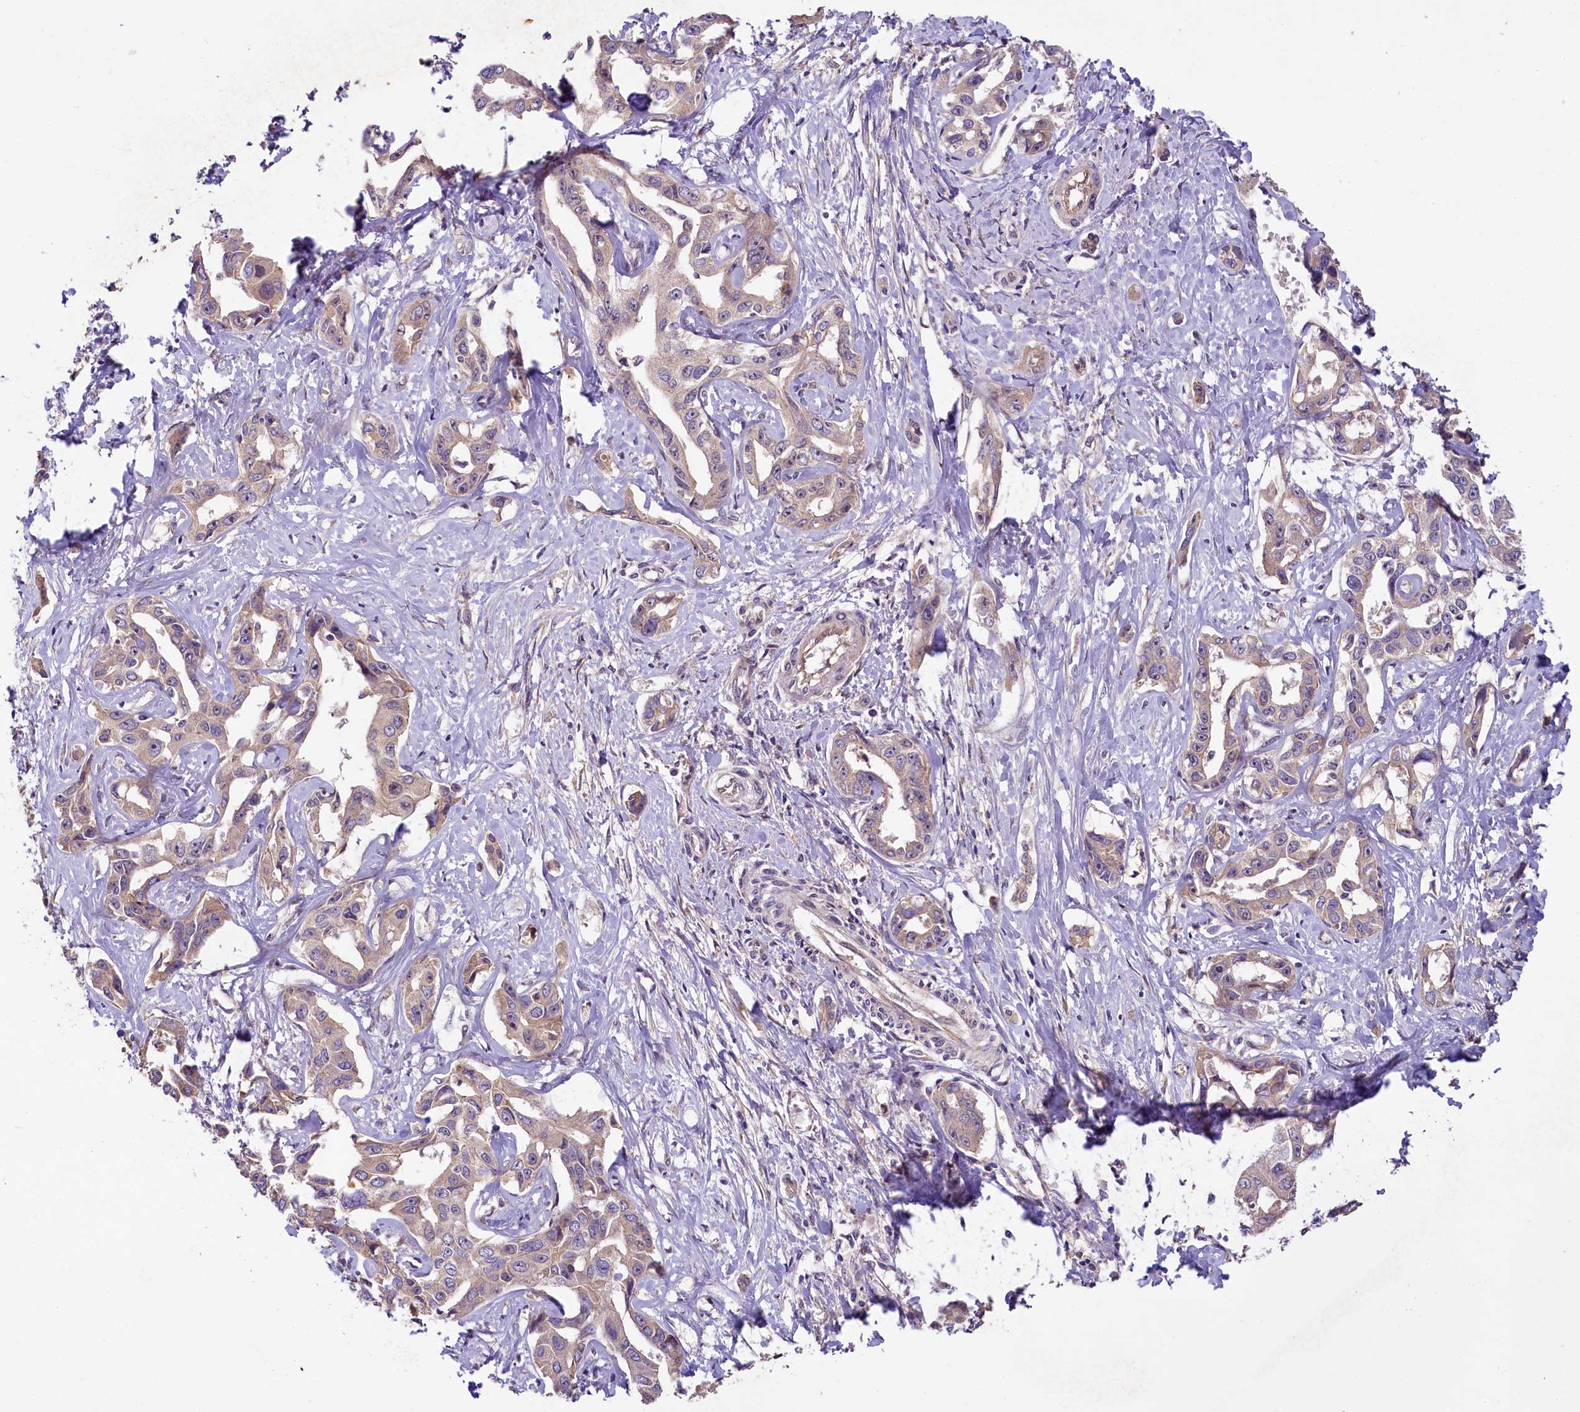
{"staining": {"intensity": "weak", "quantity": ">75%", "location": "cytoplasmic/membranous"}, "tissue": "liver cancer", "cell_type": "Tumor cells", "image_type": "cancer", "snomed": [{"axis": "morphology", "description": "Cholangiocarcinoma"}, {"axis": "topography", "description": "Liver"}], "caption": "A micrograph of human liver cancer stained for a protein displays weak cytoplasmic/membranous brown staining in tumor cells.", "gene": "UBXN6", "patient": {"sex": "male", "age": 59}}